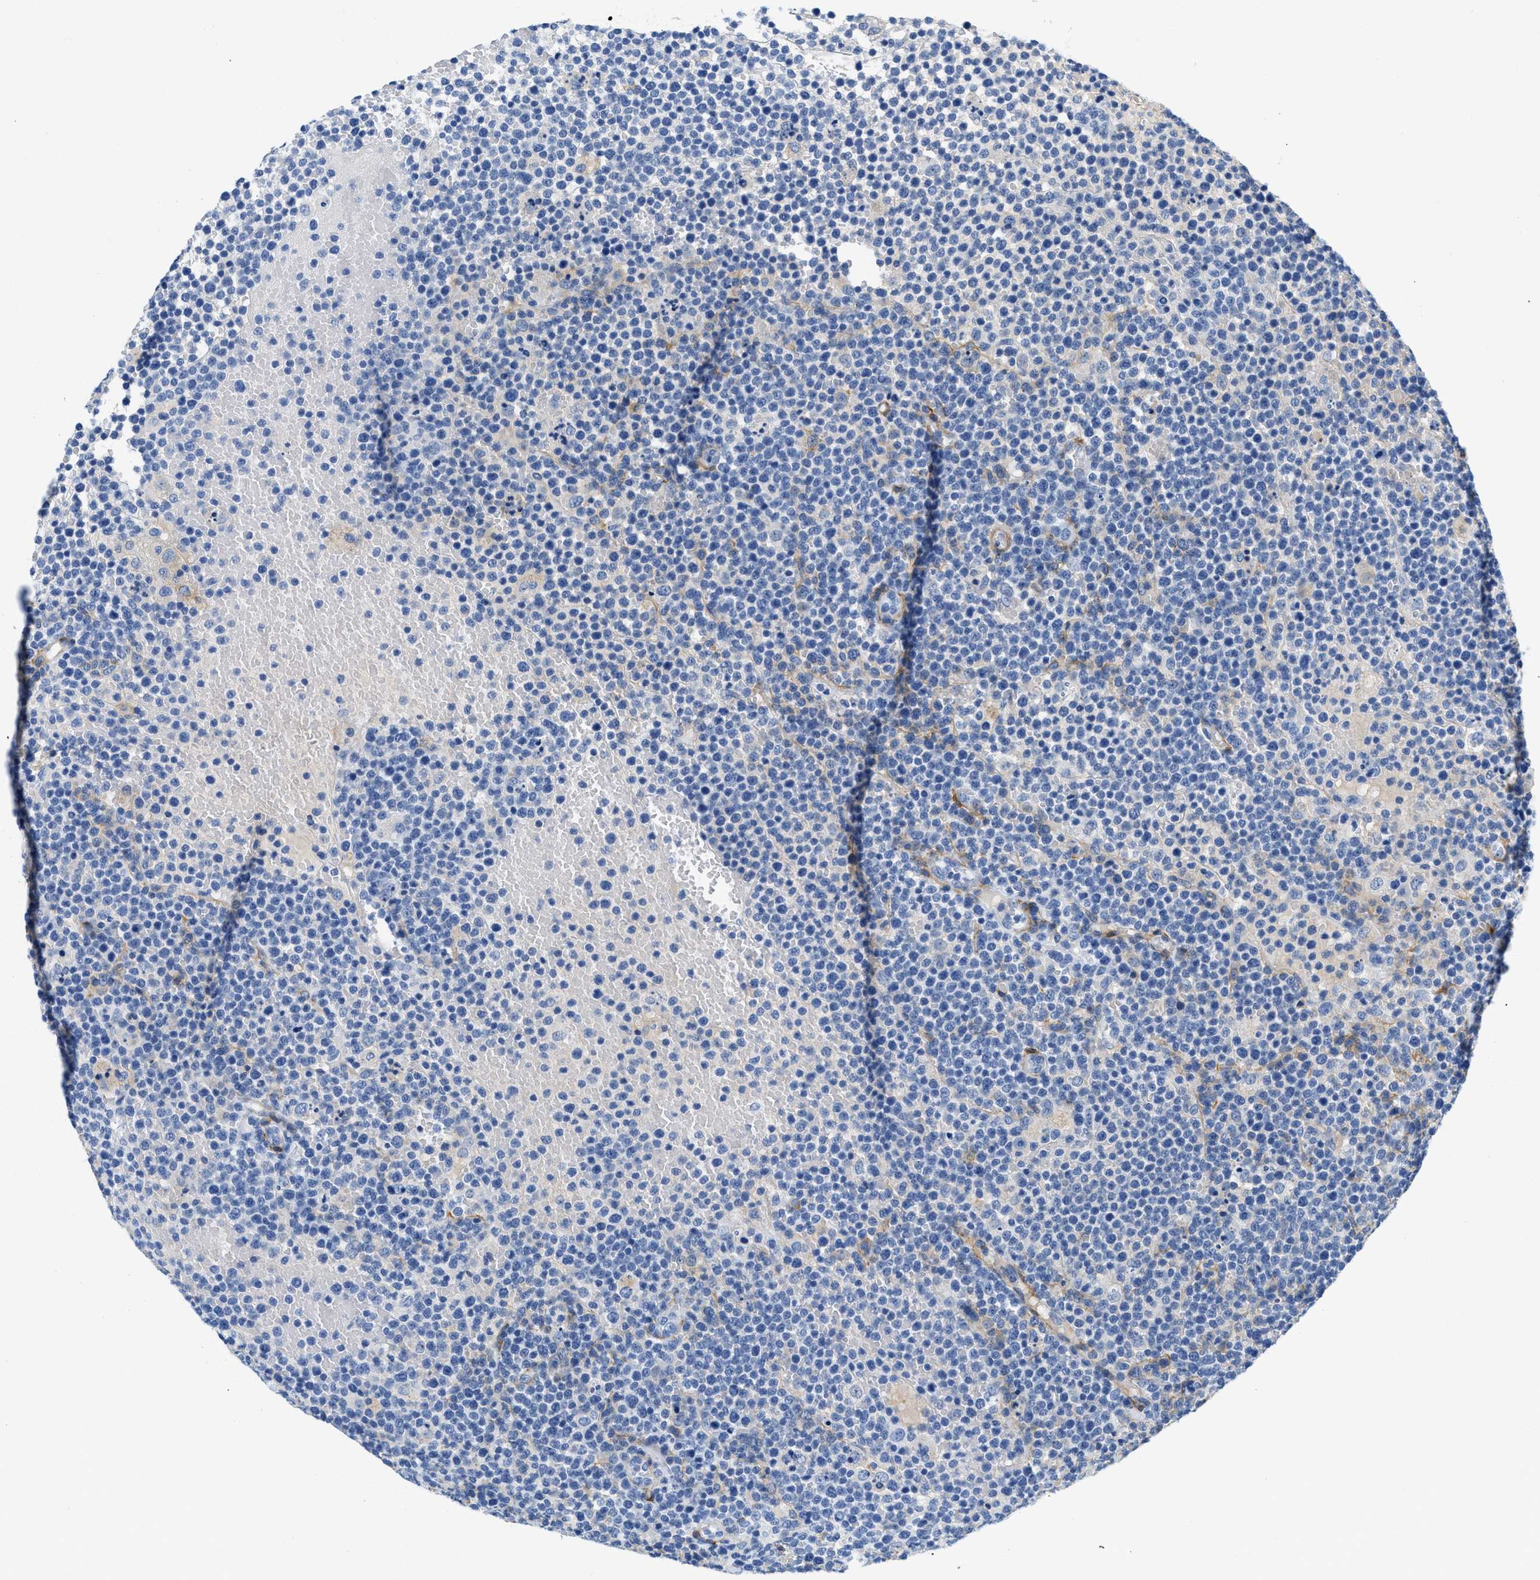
{"staining": {"intensity": "negative", "quantity": "none", "location": "none"}, "tissue": "lymphoma", "cell_type": "Tumor cells", "image_type": "cancer", "snomed": [{"axis": "morphology", "description": "Malignant lymphoma, non-Hodgkin's type, High grade"}, {"axis": "topography", "description": "Lymph node"}], "caption": "DAB immunohistochemical staining of malignant lymphoma, non-Hodgkin's type (high-grade) exhibits no significant positivity in tumor cells. (Stains: DAB IHC with hematoxylin counter stain, Microscopy: brightfield microscopy at high magnification).", "gene": "PDGFRB", "patient": {"sex": "male", "age": 61}}